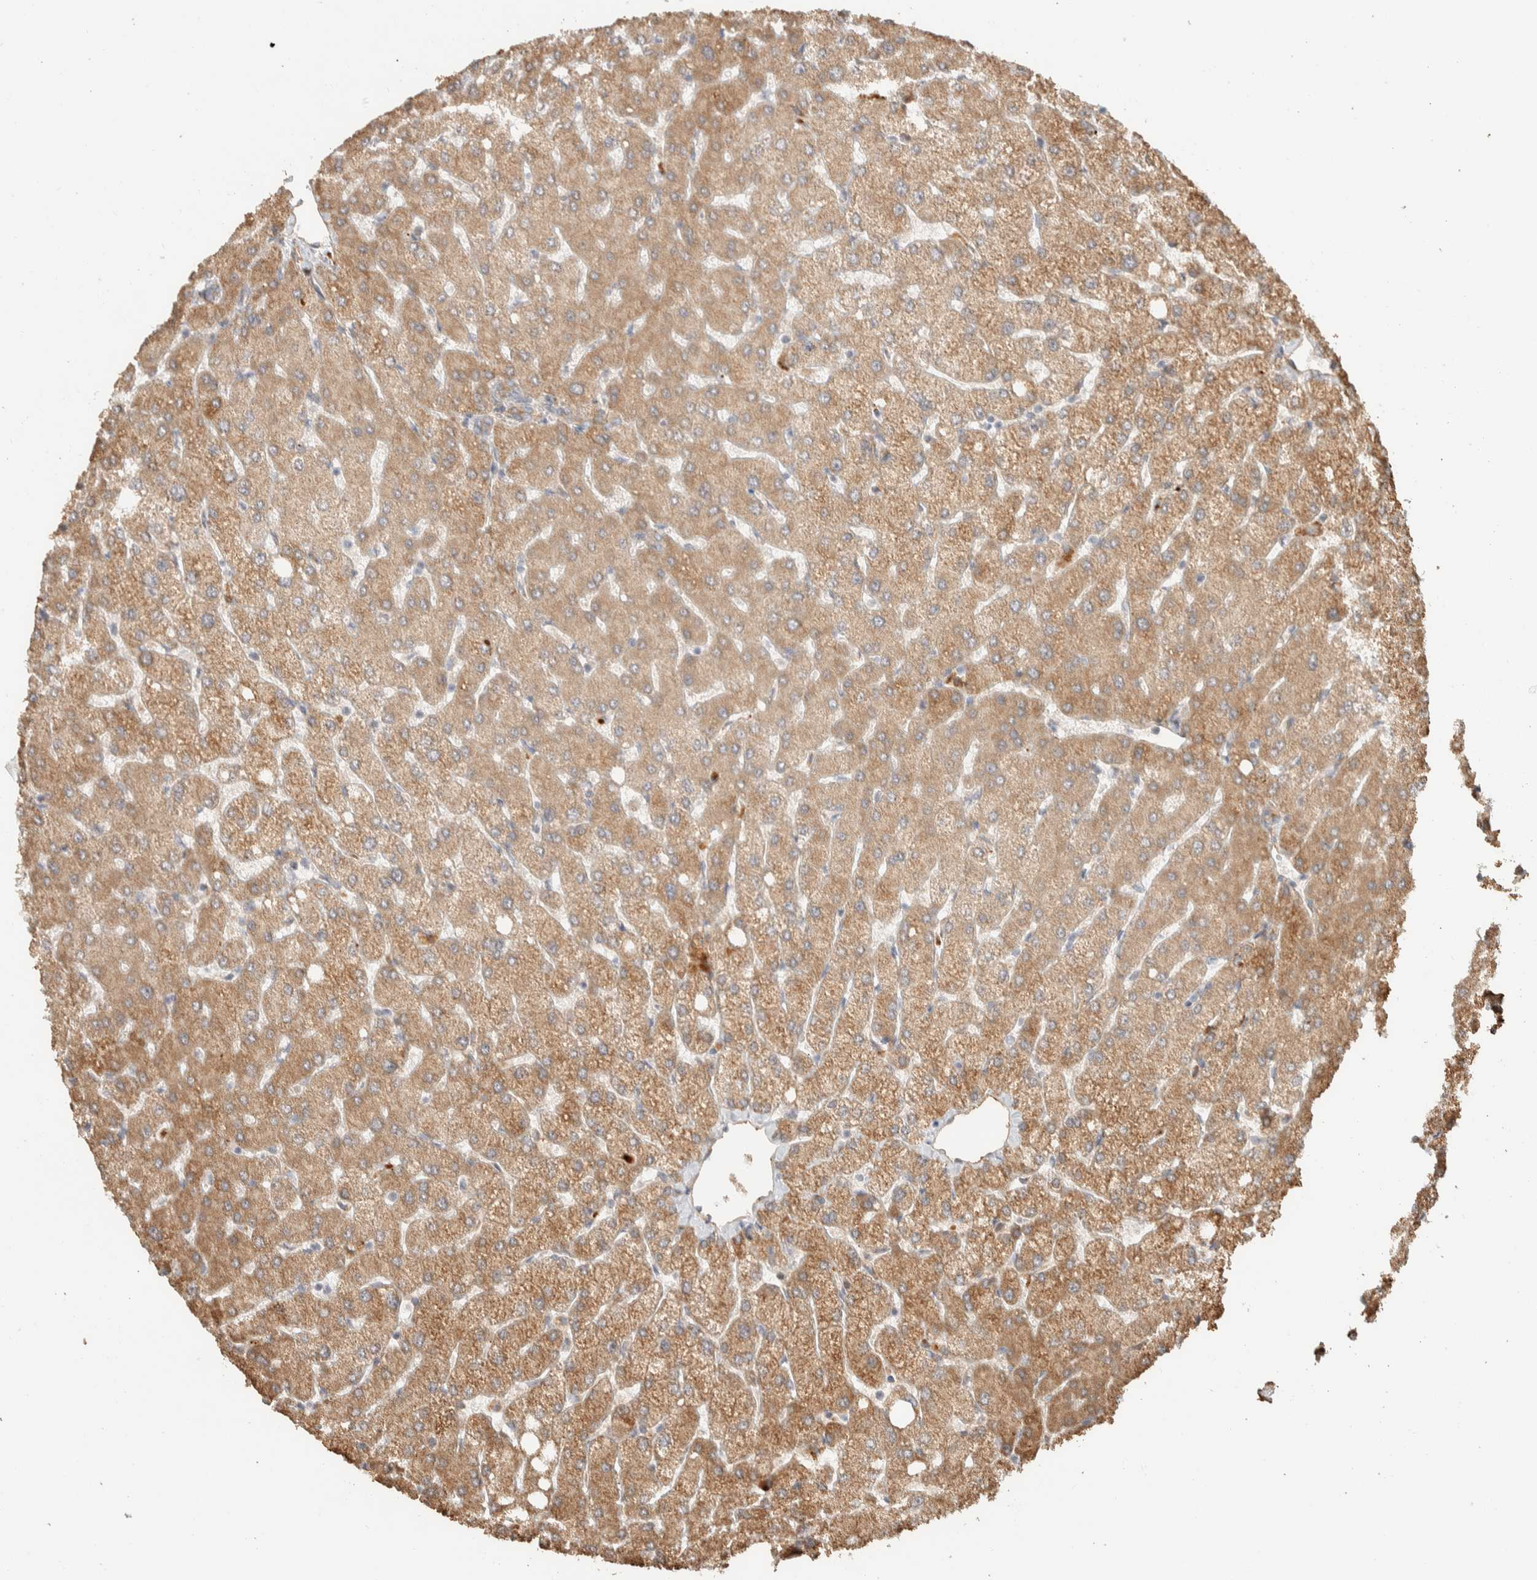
{"staining": {"intensity": "moderate", "quantity": ">75%", "location": "cytoplasmic/membranous"}, "tissue": "liver", "cell_type": "Cholangiocytes", "image_type": "normal", "snomed": [{"axis": "morphology", "description": "Normal tissue, NOS"}, {"axis": "topography", "description": "Liver"}], "caption": "Immunohistochemistry staining of normal liver, which shows medium levels of moderate cytoplasmic/membranous positivity in approximately >75% of cholangiocytes indicating moderate cytoplasmic/membranous protein expression. The staining was performed using DAB (brown) for protein detection and nuclei were counterstained in hematoxylin (blue).", "gene": "KIF9", "patient": {"sex": "female", "age": 54}}